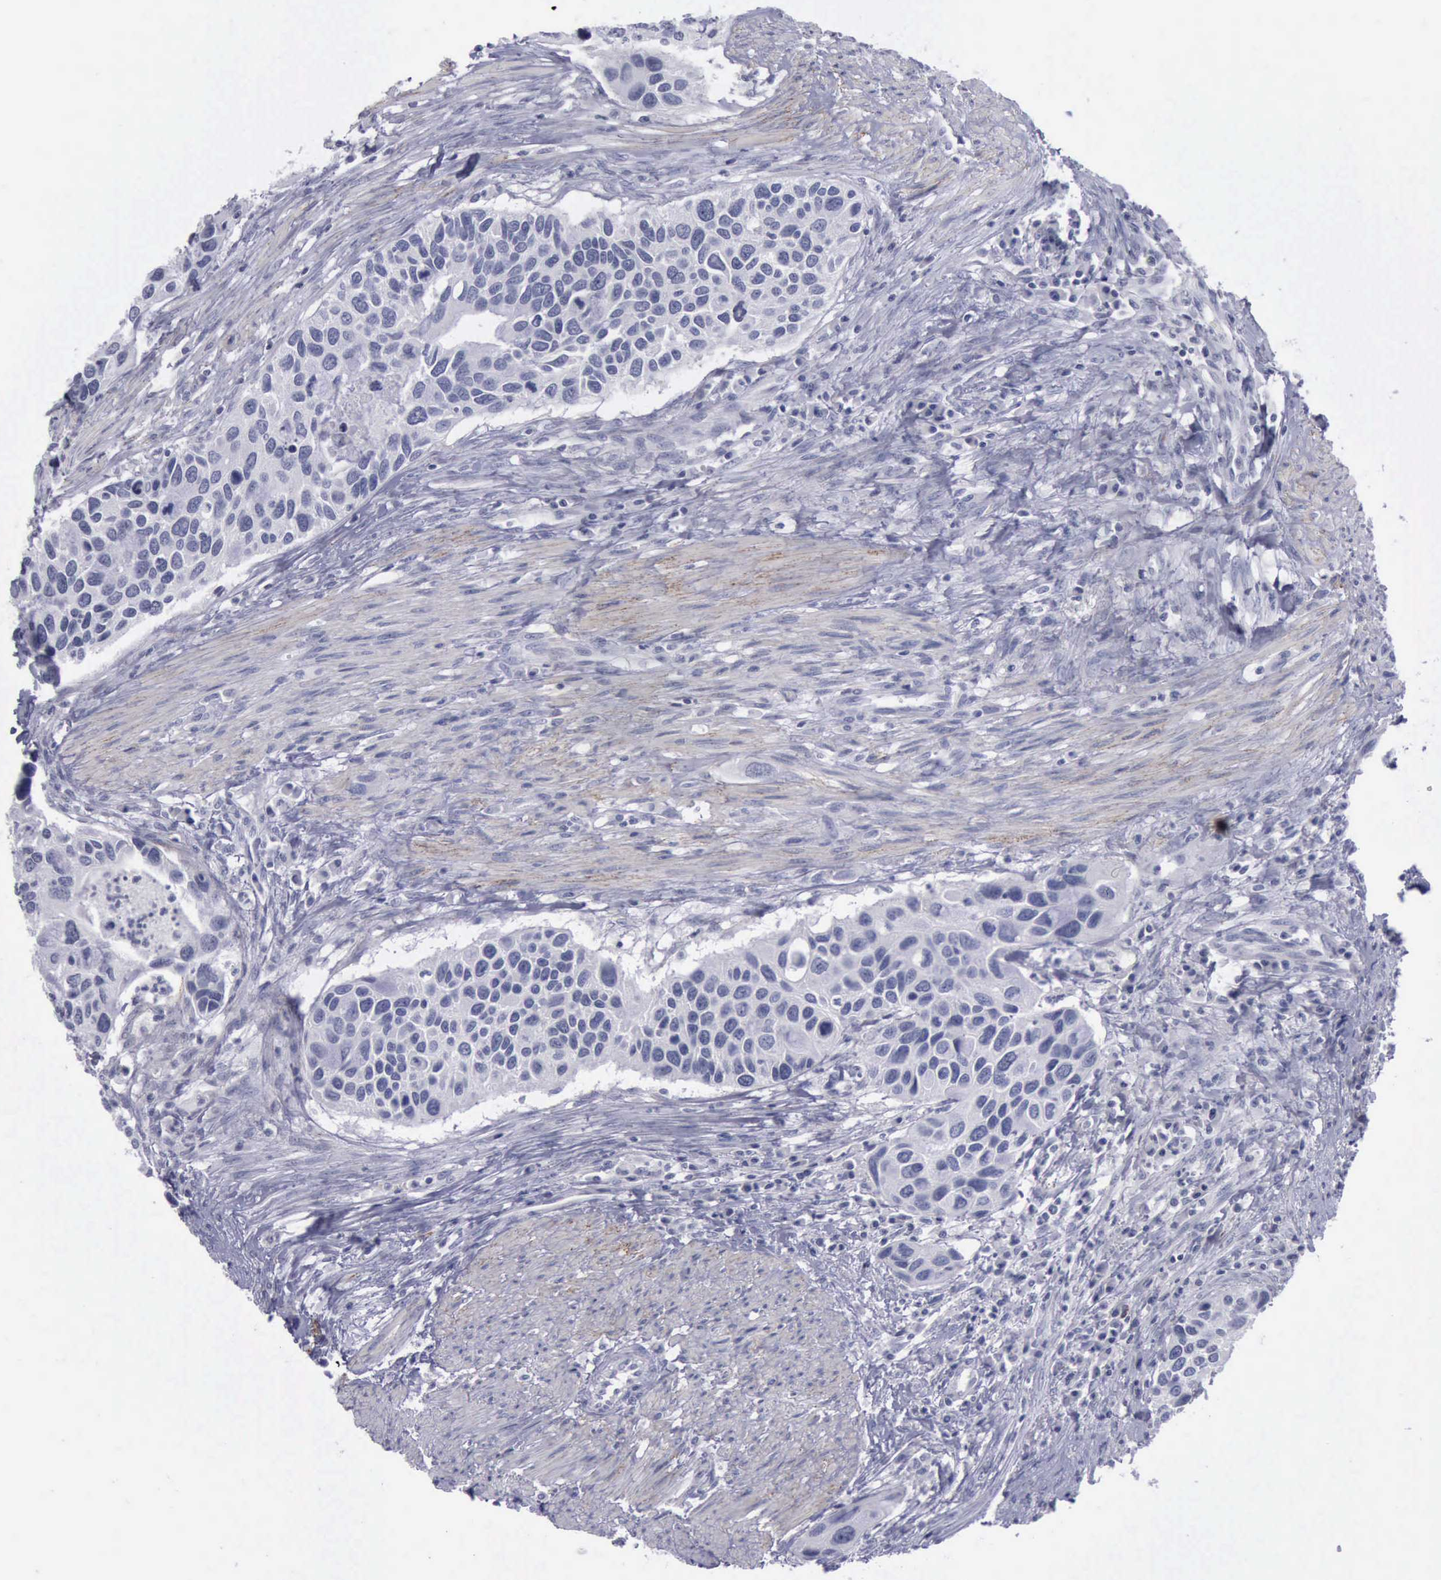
{"staining": {"intensity": "negative", "quantity": "none", "location": "none"}, "tissue": "urothelial cancer", "cell_type": "Tumor cells", "image_type": "cancer", "snomed": [{"axis": "morphology", "description": "Urothelial carcinoma, High grade"}, {"axis": "topography", "description": "Urinary bladder"}], "caption": "The immunohistochemistry (IHC) histopathology image has no significant staining in tumor cells of urothelial carcinoma (high-grade) tissue.", "gene": "CDH2", "patient": {"sex": "male", "age": 66}}